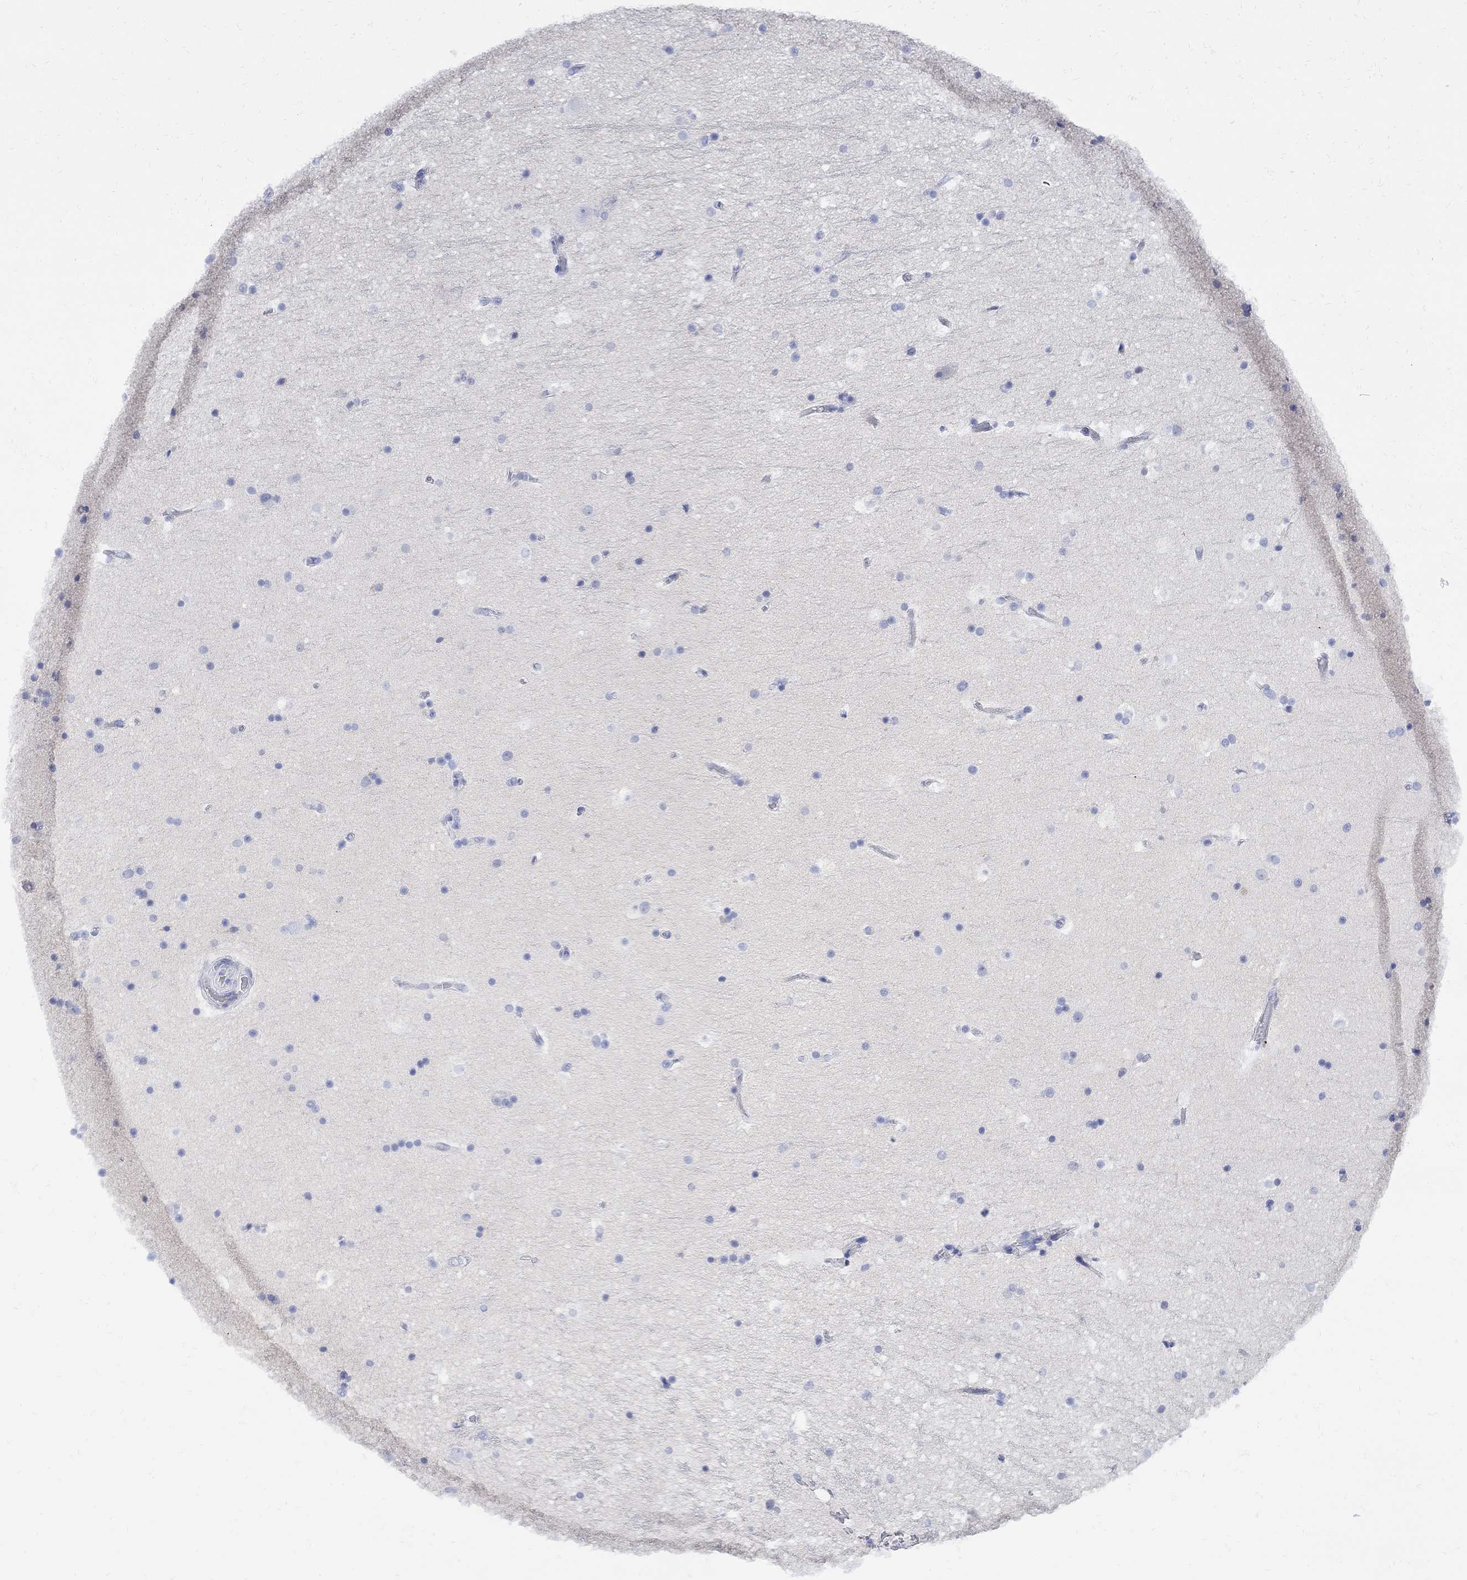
{"staining": {"intensity": "negative", "quantity": "none", "location": "none"}, "tissue": "hippocampus", "cell_type": "Glial cells", "image_type": "normal", "snomed": [{"axis": "morphology", "description": "Normal tissue, NOS"}, {"axis": "topography", "description": "Hippocampus"}], "caption": "High power microscopy micrograph of an immunohistochemistry histopathology image of benign hippocampus, revealing no significant staining in glial cells.", "gene": "MYL1", "patient": {"sex": "male", "age": 51}}